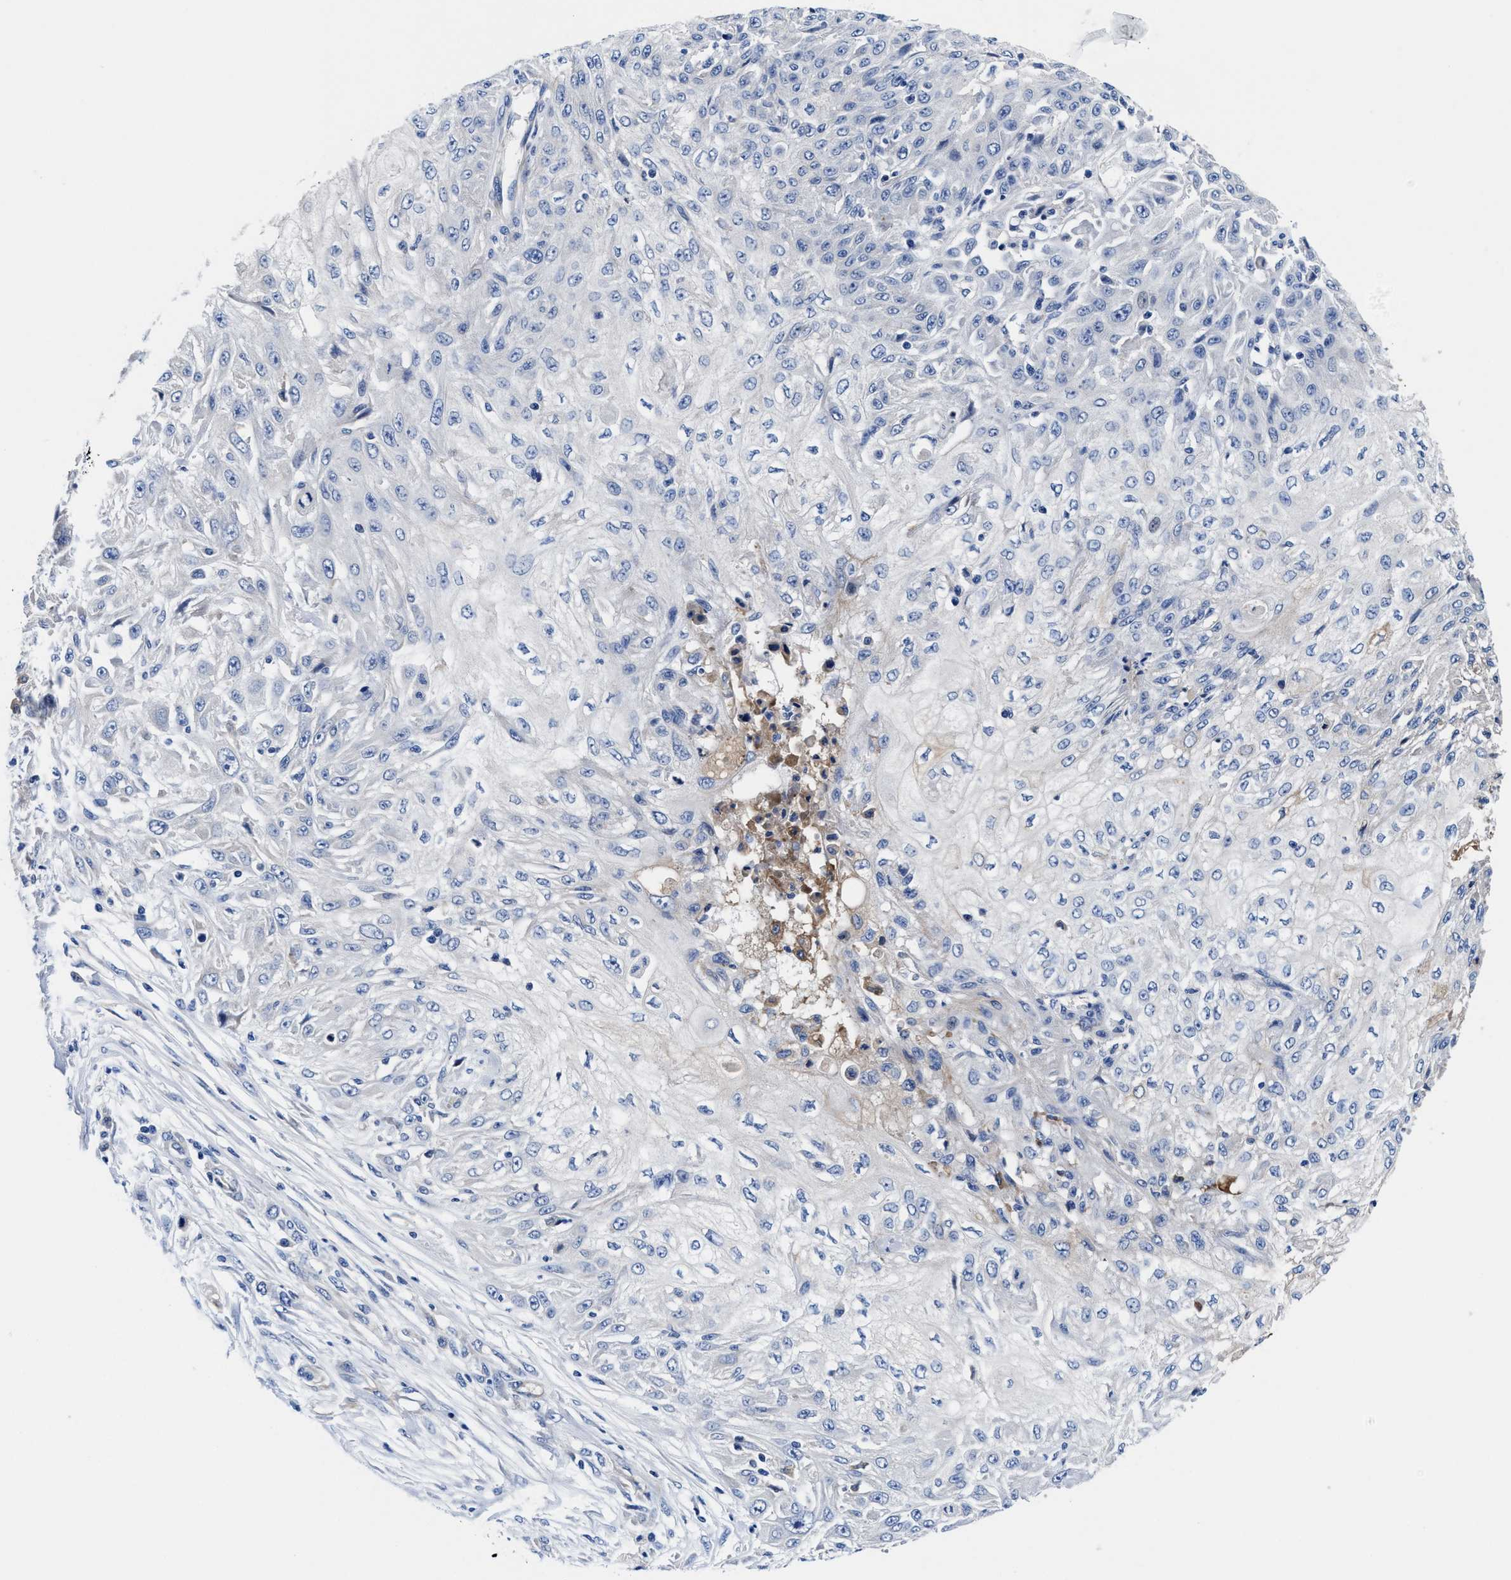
{"staining": {"intensity": "negative", "quantity": "none", "location": "none"}, "tissue": "skin cancer", "cell_type": "Tumor cells", "image_type": "cancer", "snomed": [{"axis": "morphology", "description": "Squamous cell carcinoma, NOS"}, {"axis": "morphology", "description": "Squamous cell carcinoma, metastatic, NOS"}, {"axis": "topography", "description": "Skin"}, {"axis": "topography", "description": "Lymph node"}], "caption": "The photomicrograph reveals no staining of tumor cells in skin cancer (metastatic squamous cell carcinoma).", "gene": "DHRS13", "patient": {"sex": "male", "age": 75}}